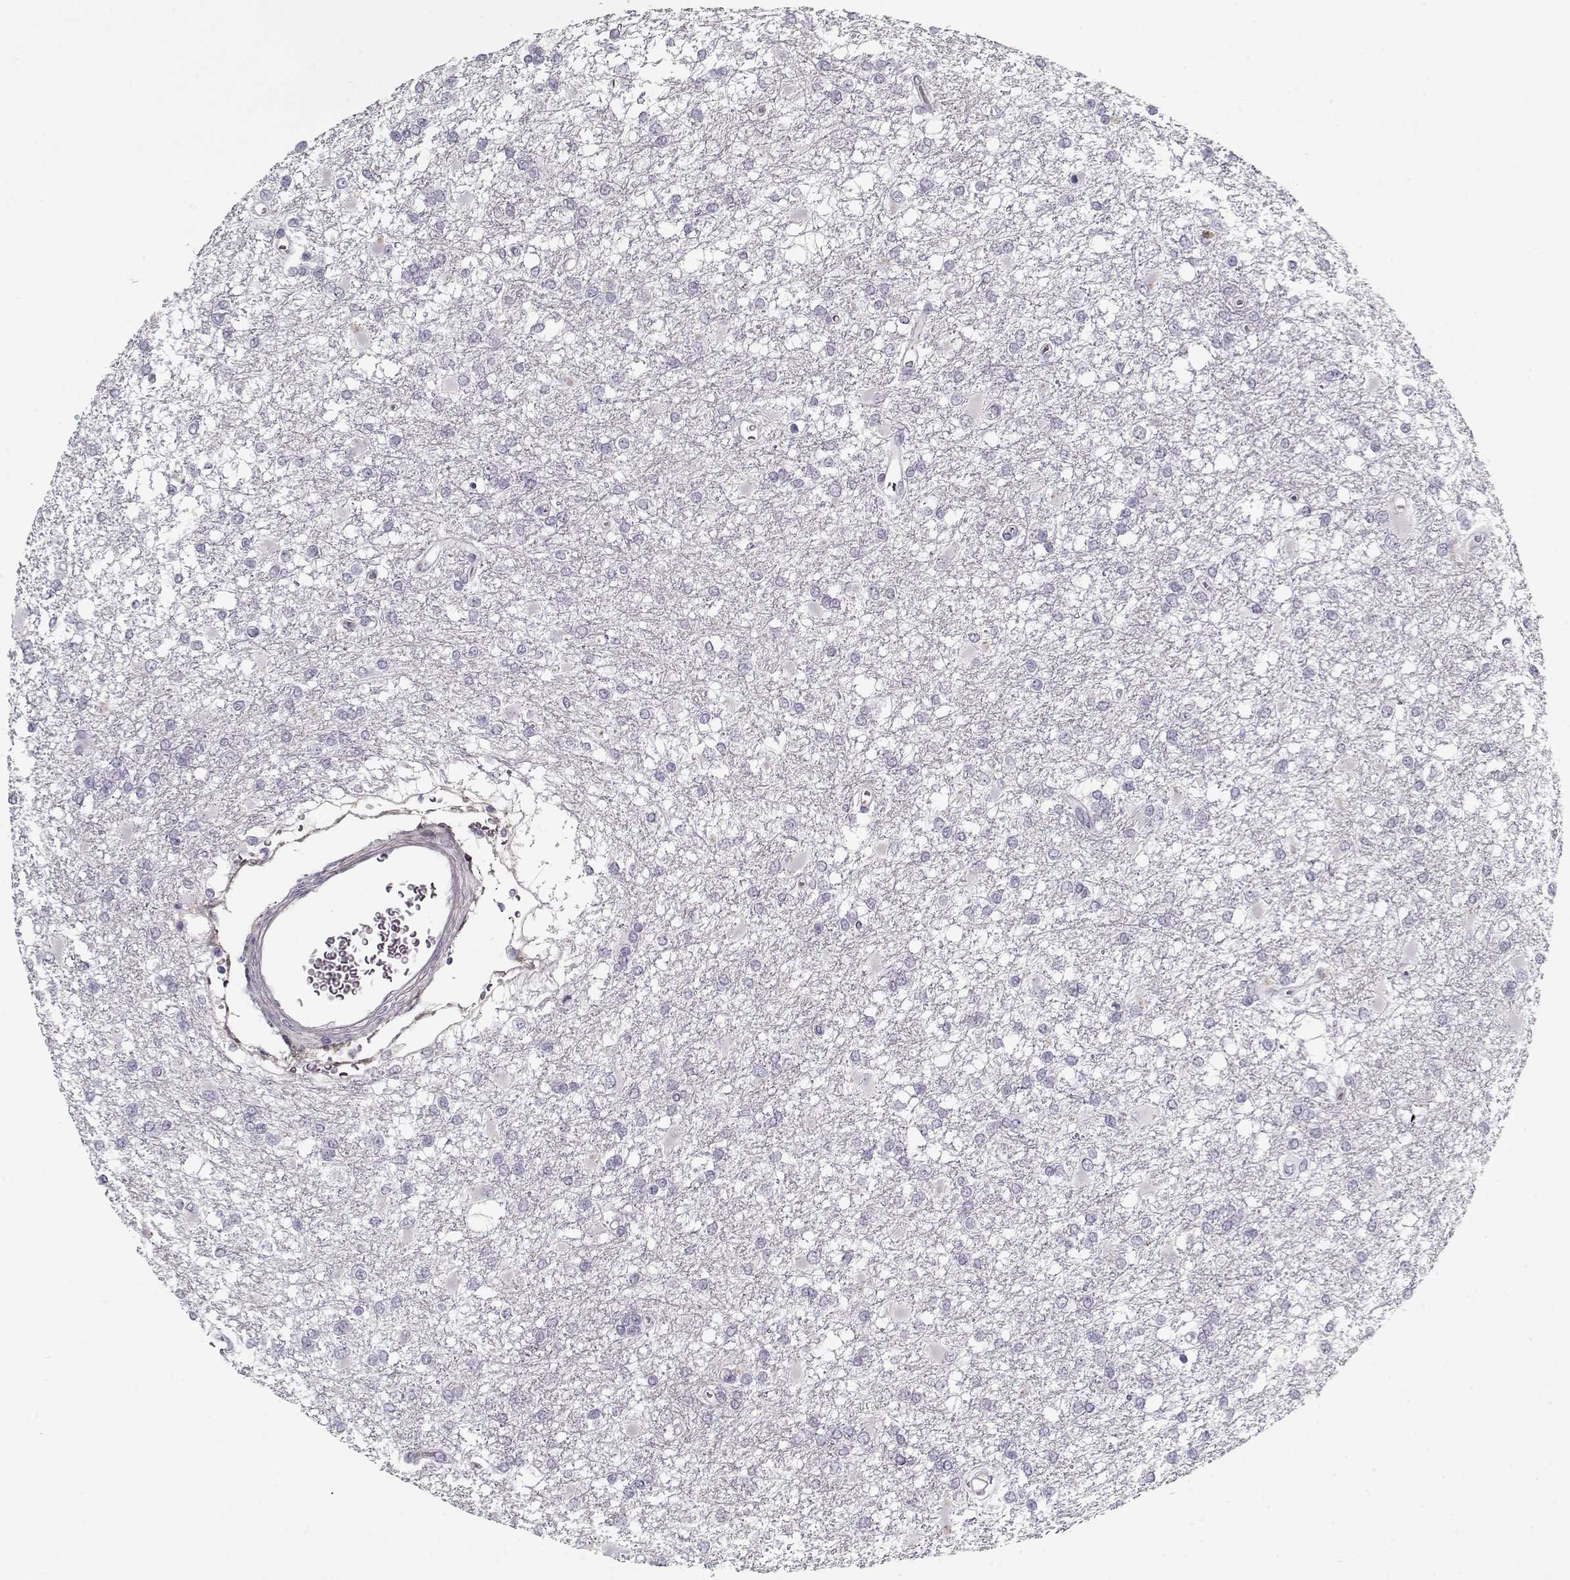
{"staining": {"intensity": "negative", "quantity": "none", "location": "none"}, "tissue": "glioma", "cell_type": "Tumor cells", "image_type": "cancer", "snomed": [{"axis": "morphology", "description": "Glioma, malignant, High grade"}, {"axis": "topography", "description": "Cerebral cortex"}], "caption": "Immunohistochemical staining of human malignant glioma (high-grade) exhibits no significant staining in tumor cells. (DAB (3,3'-diaminobenzidine) IHC visualized using brightfield microscopy, high magnification).", "gene": "LUM", "patient": {"sex": "male", "age": 79}}